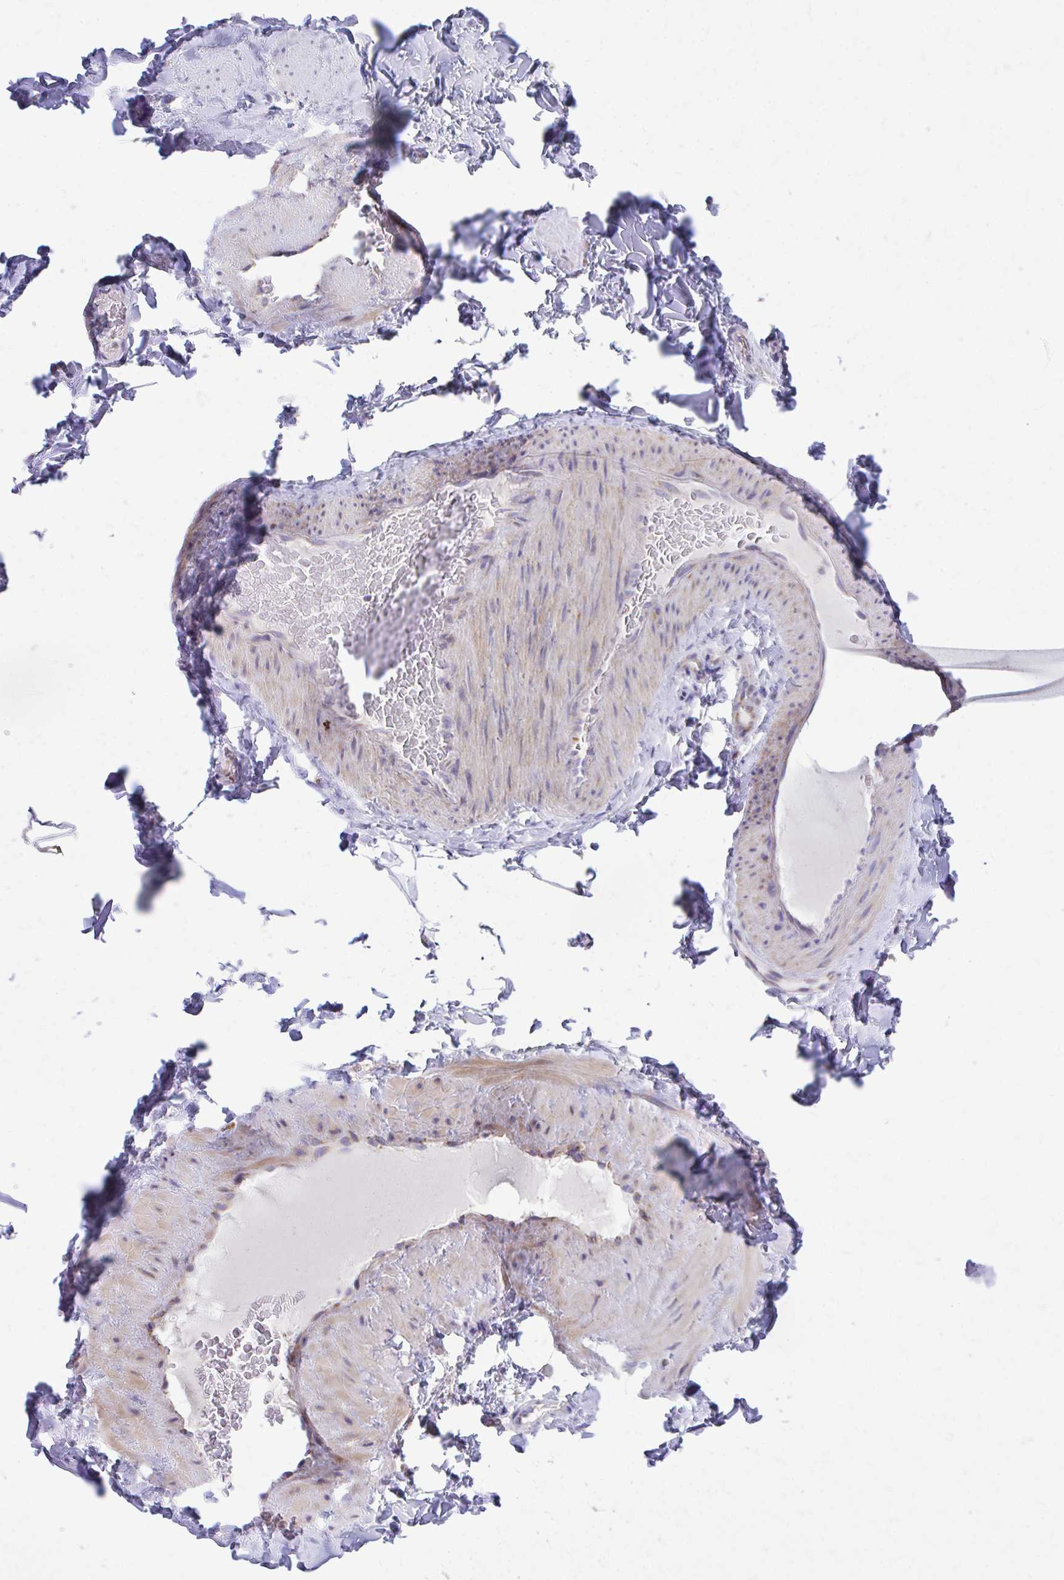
{"staining": {"intensity": "negative", "quantity": "none", "location": "none"}, "tissue": "adipose tissue", "cell_type": "Adipocytes", "image_type": "normal", "snomed": [{"axis": "morphology", "description": "Normal tissue, NOS"}, {"axis": "topography", "description": "Vascular tissue"}, {"axis": "topography", "description": "Peripheral nerve tissue"}], "caption": "Immunohistochemistry (IHC) photomicrograph of benign adipose tissue stained for a protein (brown), which exhibits no expression in adipocytes.", "gene": "MRPL19", "patient": {"sex": "male", "age": 41}}